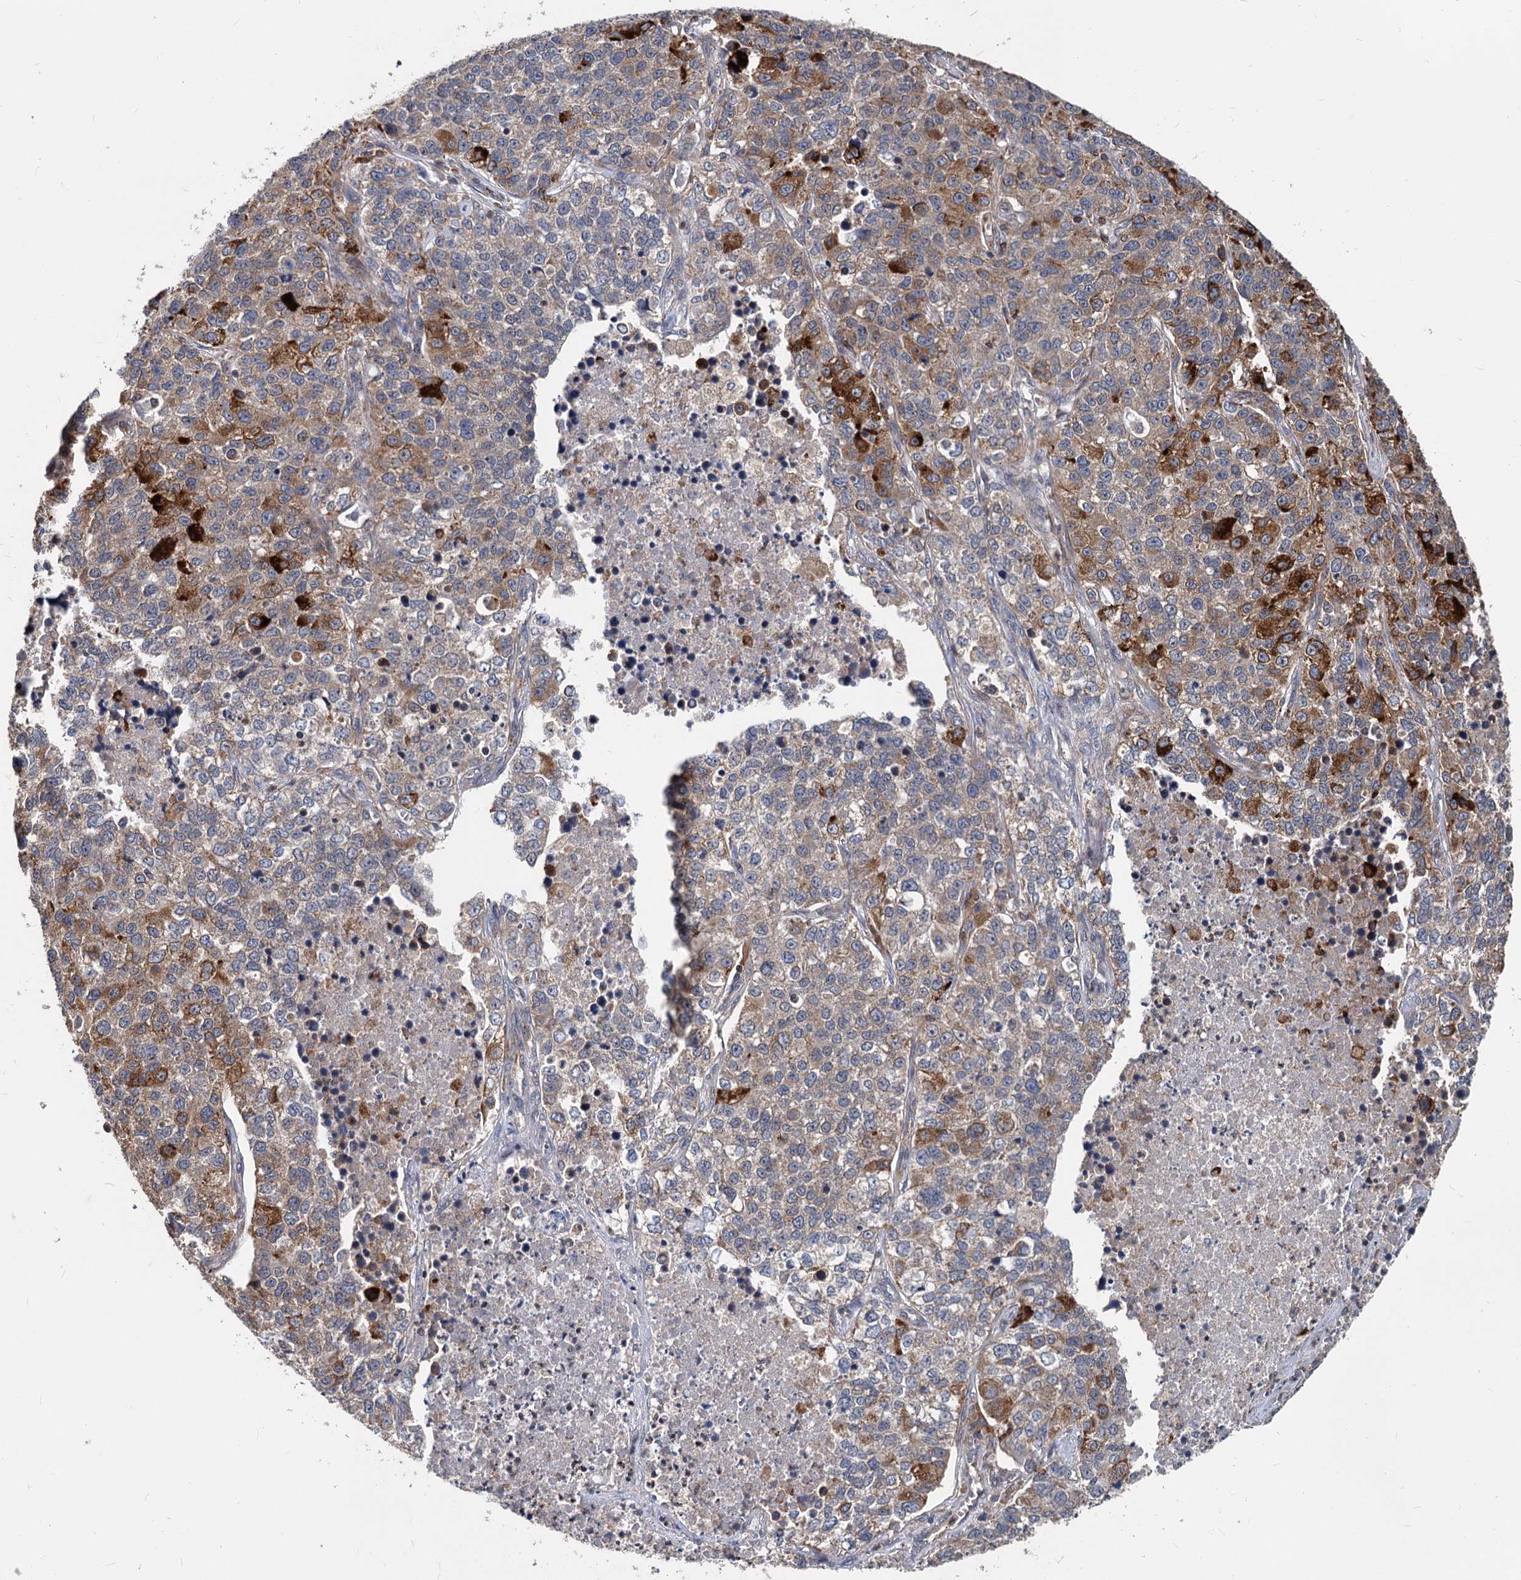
{"staining": {"intensity": "strong", "quantity": "<25%", "location": "cytoplasmic/membranous"}, "tissue": "lung cancer", "cell_type": "Tumor cells", "image_type": "cancer", "snomed": [{"axis": "morphology", "description": "Adenocarcinoma, NOS"}, {"axis": "topography", "description": "Lung"}], "caption": "A medium amount of strong cytoplasmic/membranous staining is identified in approximately <25% of tumor cells in lung adenocarcinoma tissue.", "gene": "STIM1", "patient": {"sex": "male", "age": 49}}